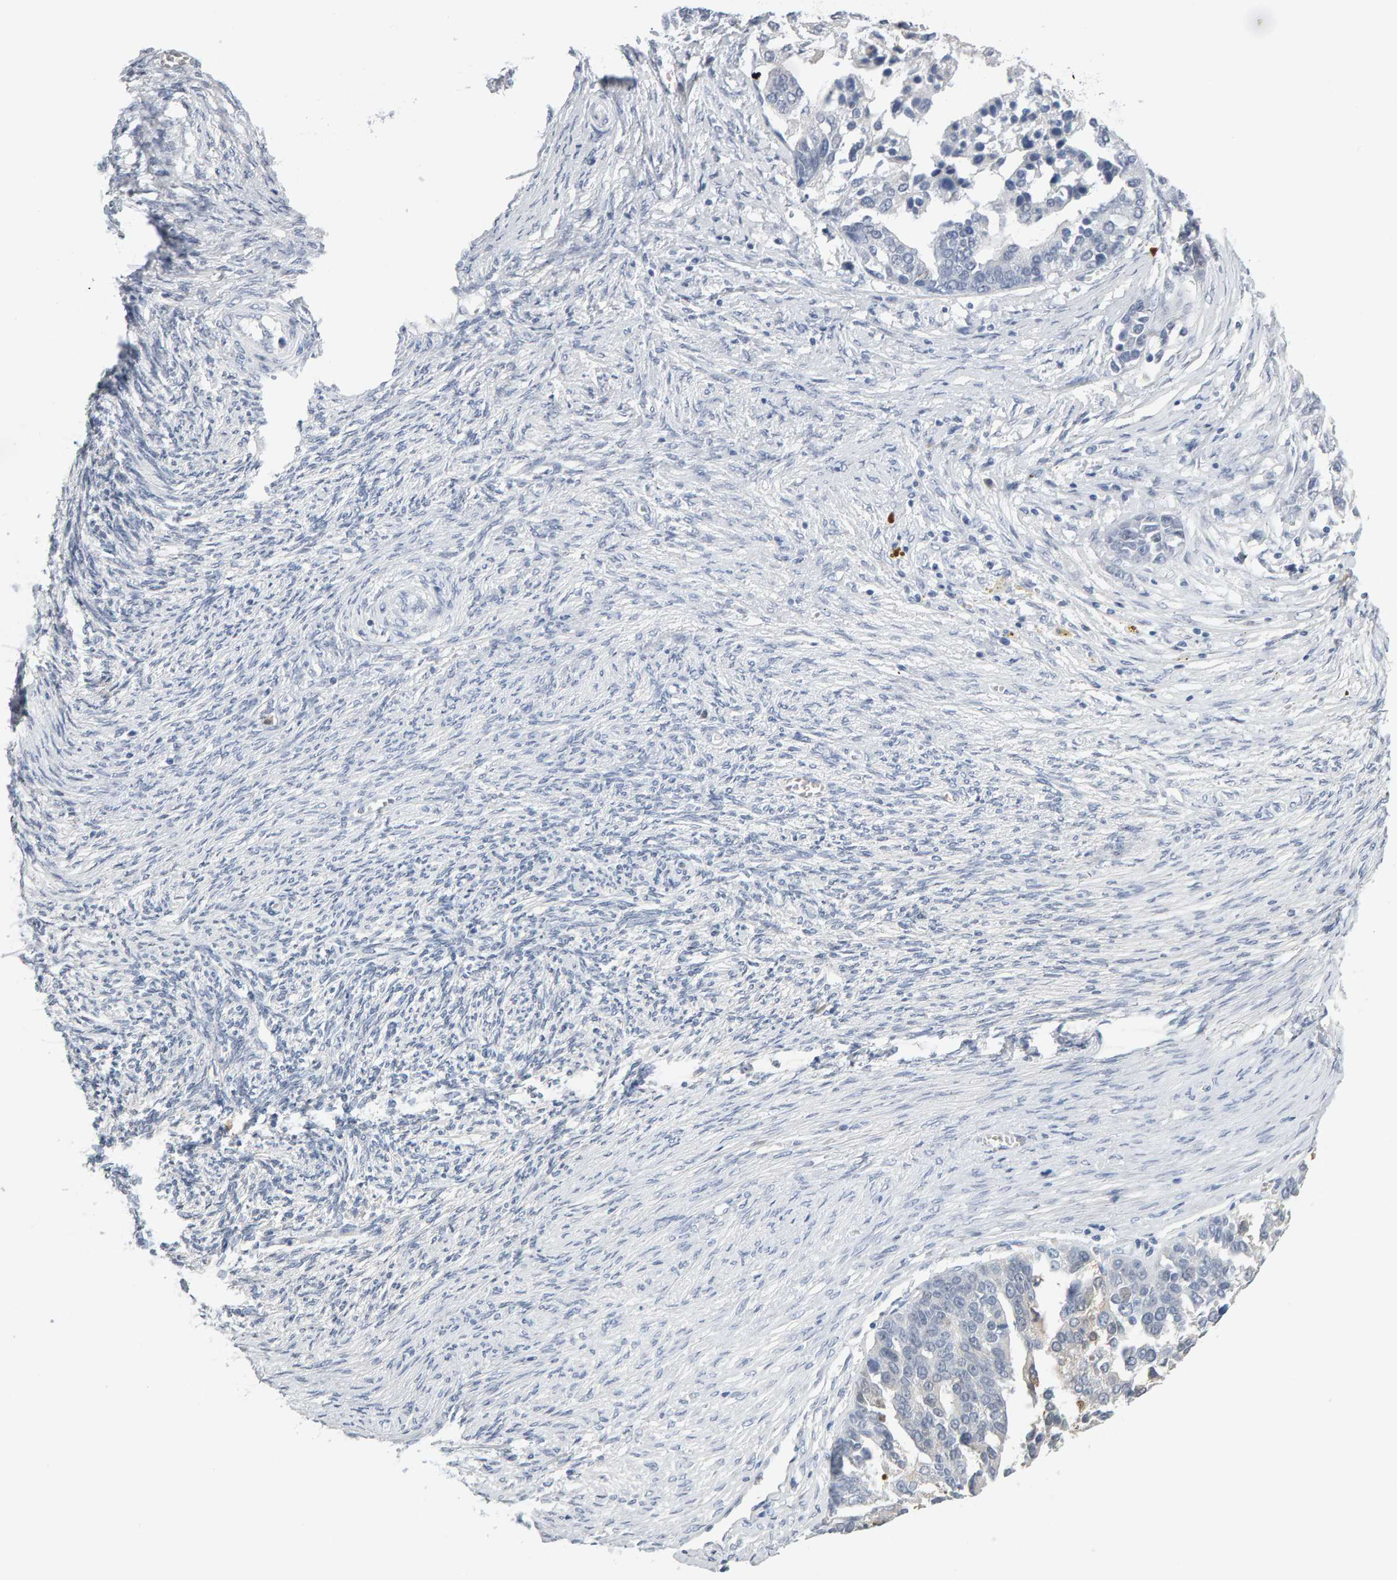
{"staining": {"intensity": "negative", "quantity": "none", "location": "none"}, "tissue": "ovarian cancer", "cell_type": "Tumor cells", "image_type": "cancer", "snomed": [{"axis": "morphology", "description": "Cystadenocarcinoma, serous, NOS"}, {"axis": "topography", "description": "Ovary"}], "caption": "Ovarian serous cystadenocarcinoma was stained to show a protein in brown. There is no significant positivity in tumor cells.", "gene": "CTH", "patient": {"sex": "female", "age": 44}}